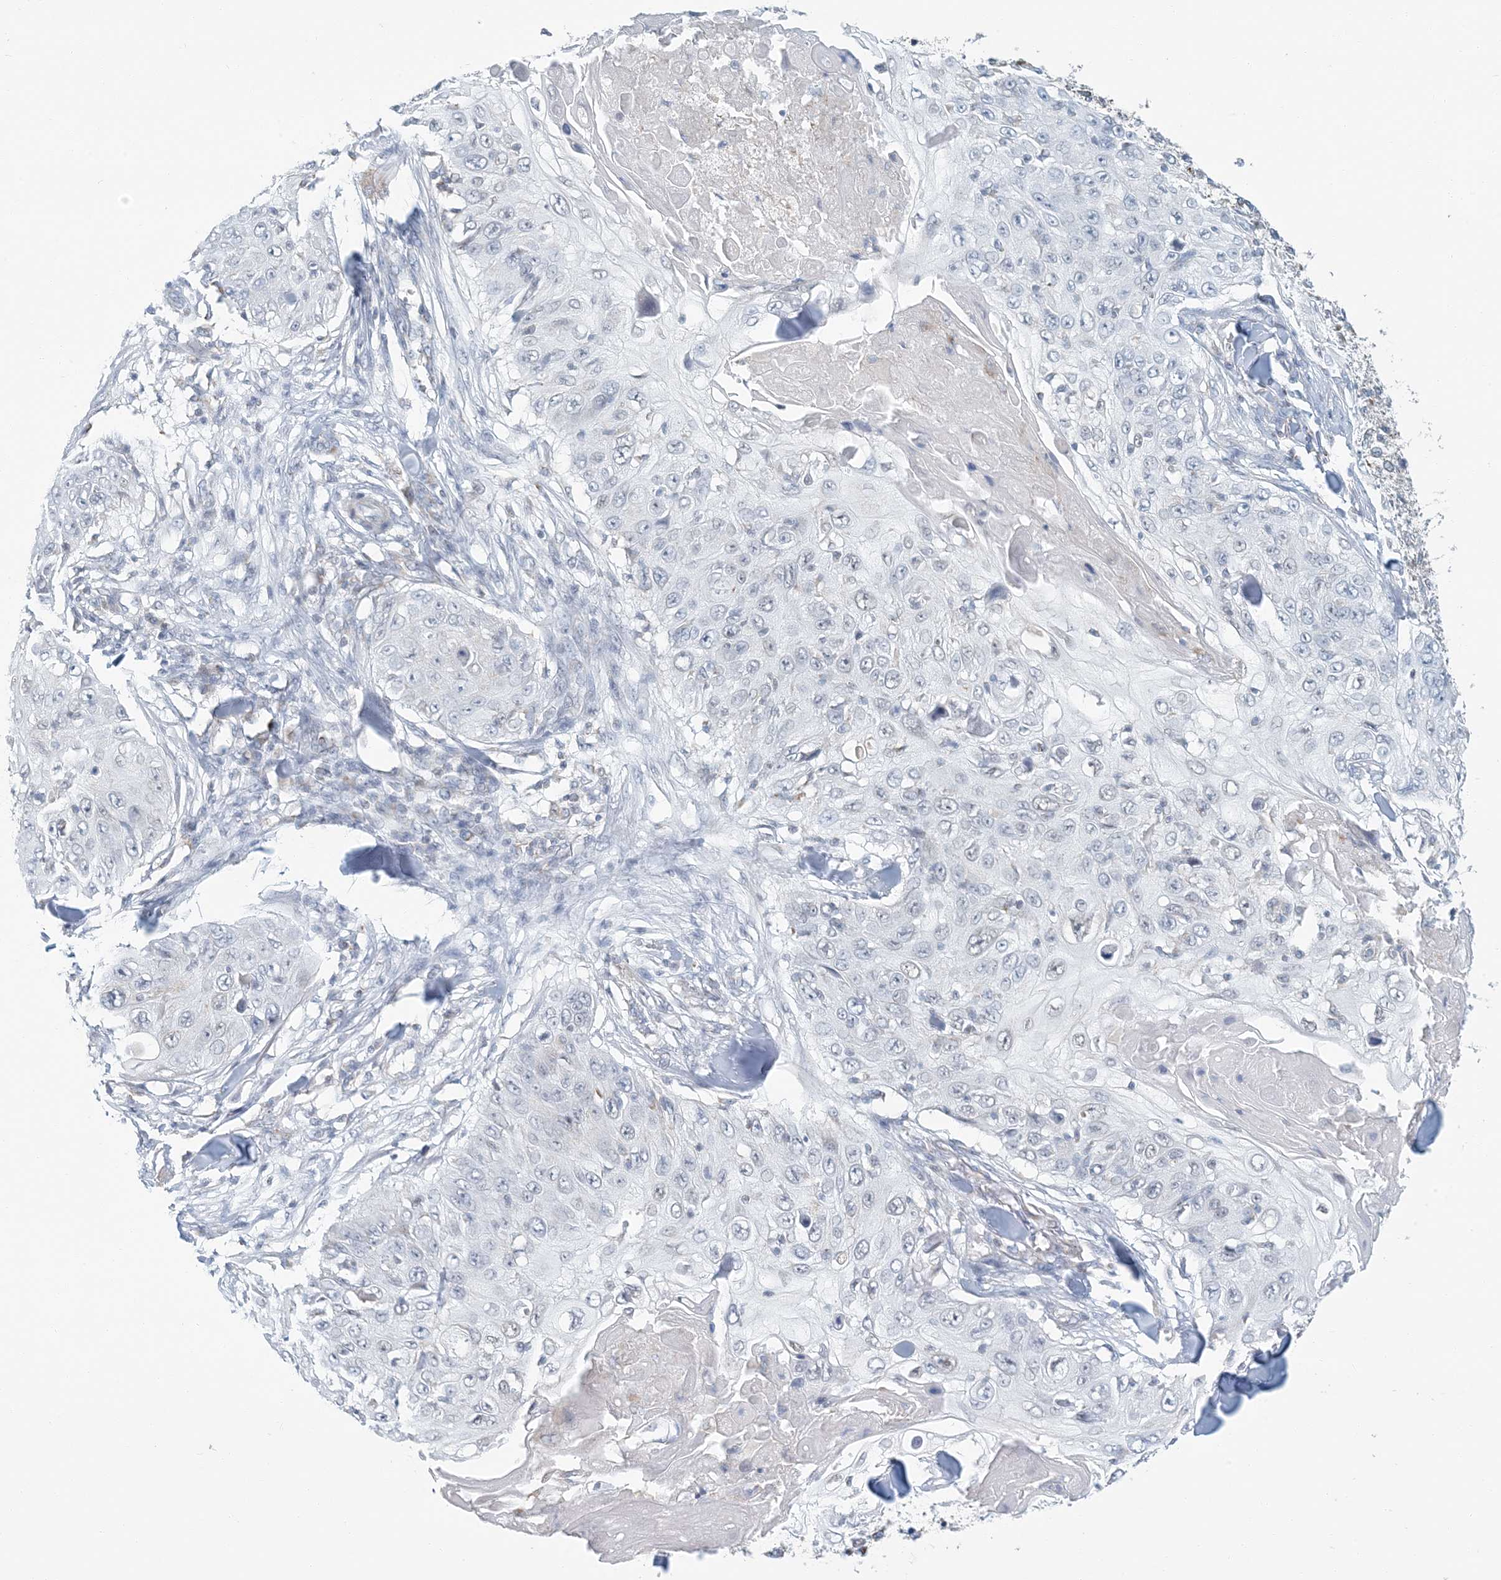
{"staining": {"intensity": "negative", "quantity": "none", "location": "none"}, "tissue": "skin cancer", "cell_type": "Tumor cells", "image_type": "cancer", "snomed": [{"axis": "morphology", "description": "Squamous cell carcinoma, NOS"}, {"axis": "topography", "description": "Skin"}], "caption": "Tumor cells show no significant protein expression in squamous cell carcinoma (skin).", "gene": "BDH1", "patient": {"sex": "male", "age": 86}}